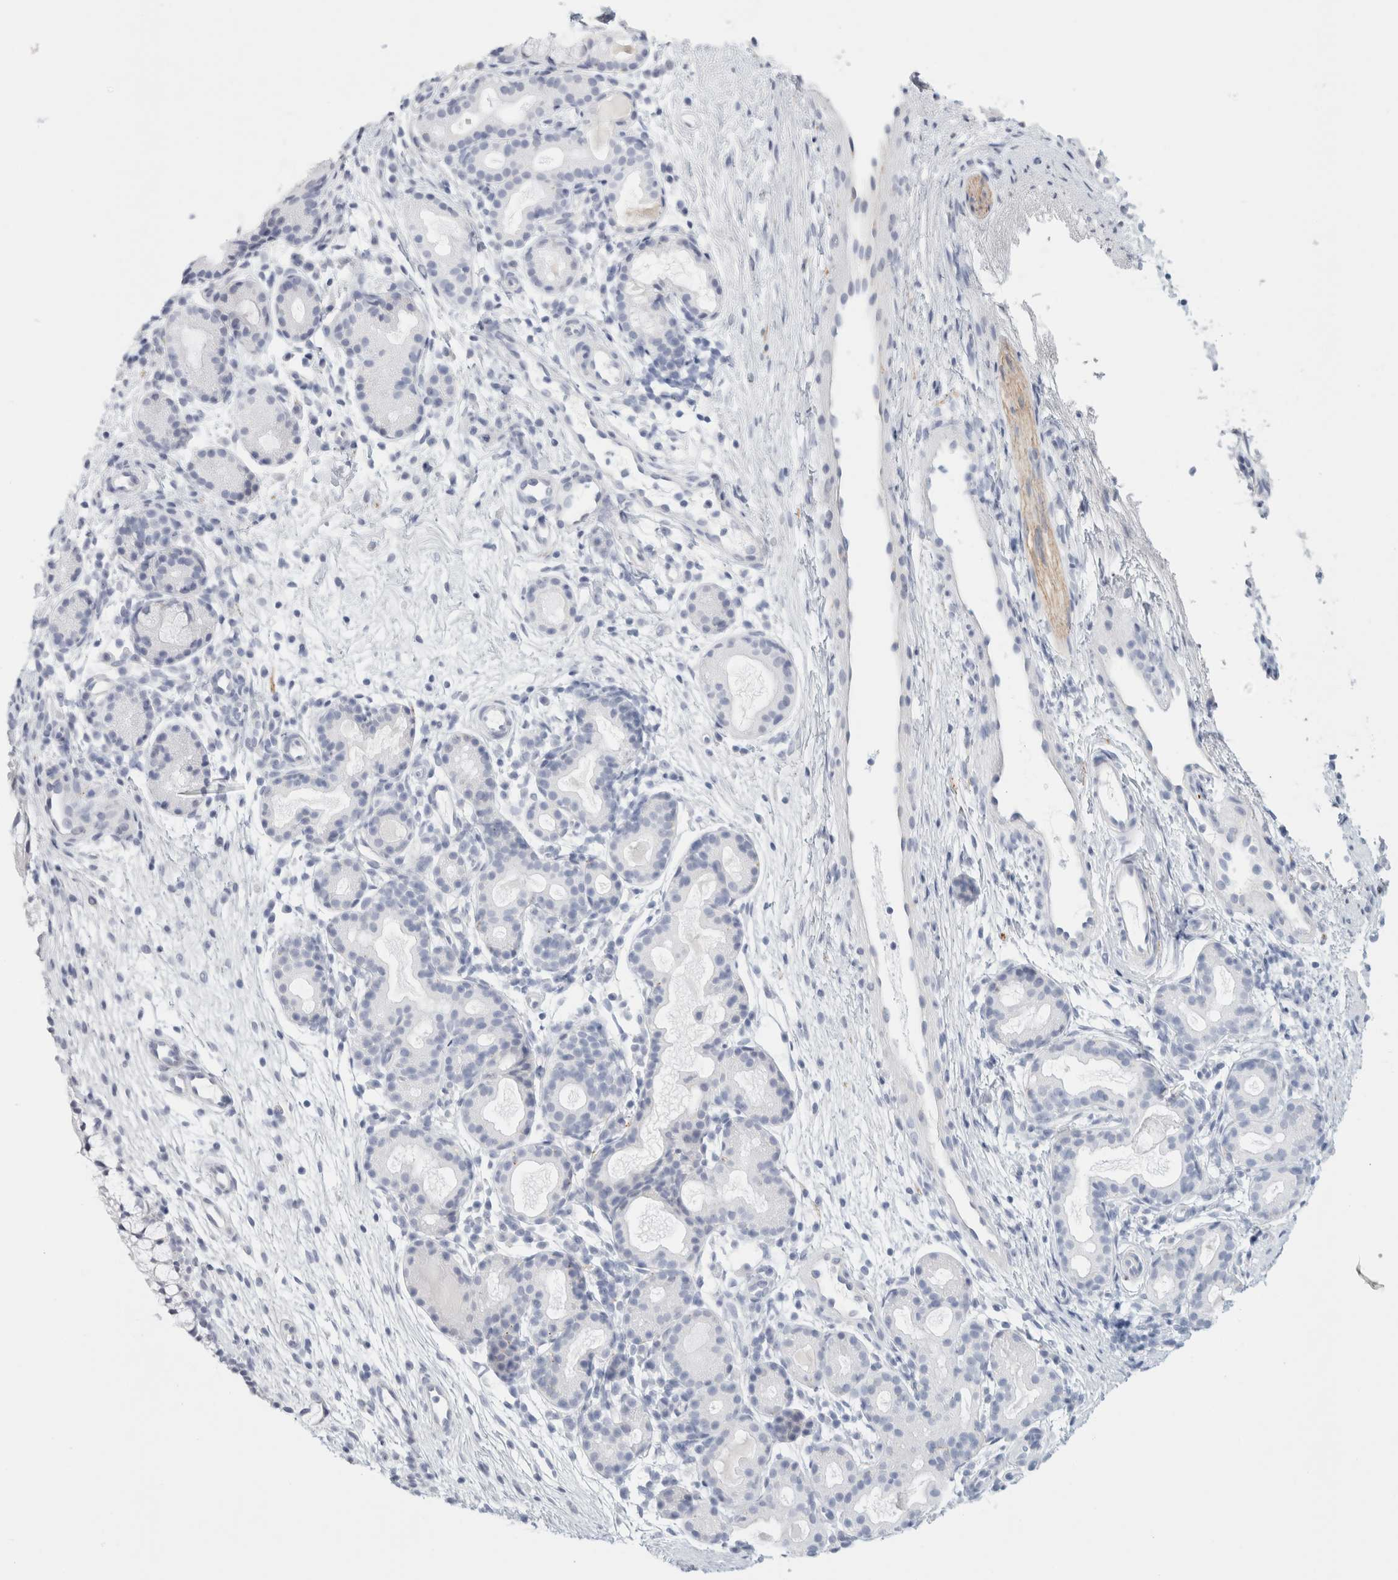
{"staining": {"intensity": "negative", "quantity": "none", "location": "none"}, "tissue": "nasopharynx", "cell_type": "Respiratory epithelial cells", "image_type": "normal", "snomed": [{"axis": "morphology", "description": "Normal tissue, NOS"}, {"axis": "morphology", "description": "Inflammation, NOS"}, {"axis": "topography", "description": "Nasopharynx"}], "caption": "Immunohistochemistry (IHC) photomicrograph of normal human nasopharynx stained for a protein (brown), which exhibits no expression in respiratory epithelial cells. The staining was performed using DAB (3,3'-diaminobenzidine) to visualize the protein expression in brown, while the nuclei were stained in blue with hematoxylin (Magnification: 20x).", "gene": "RTN4", "patient": {"sex": "female", "age": 19}}